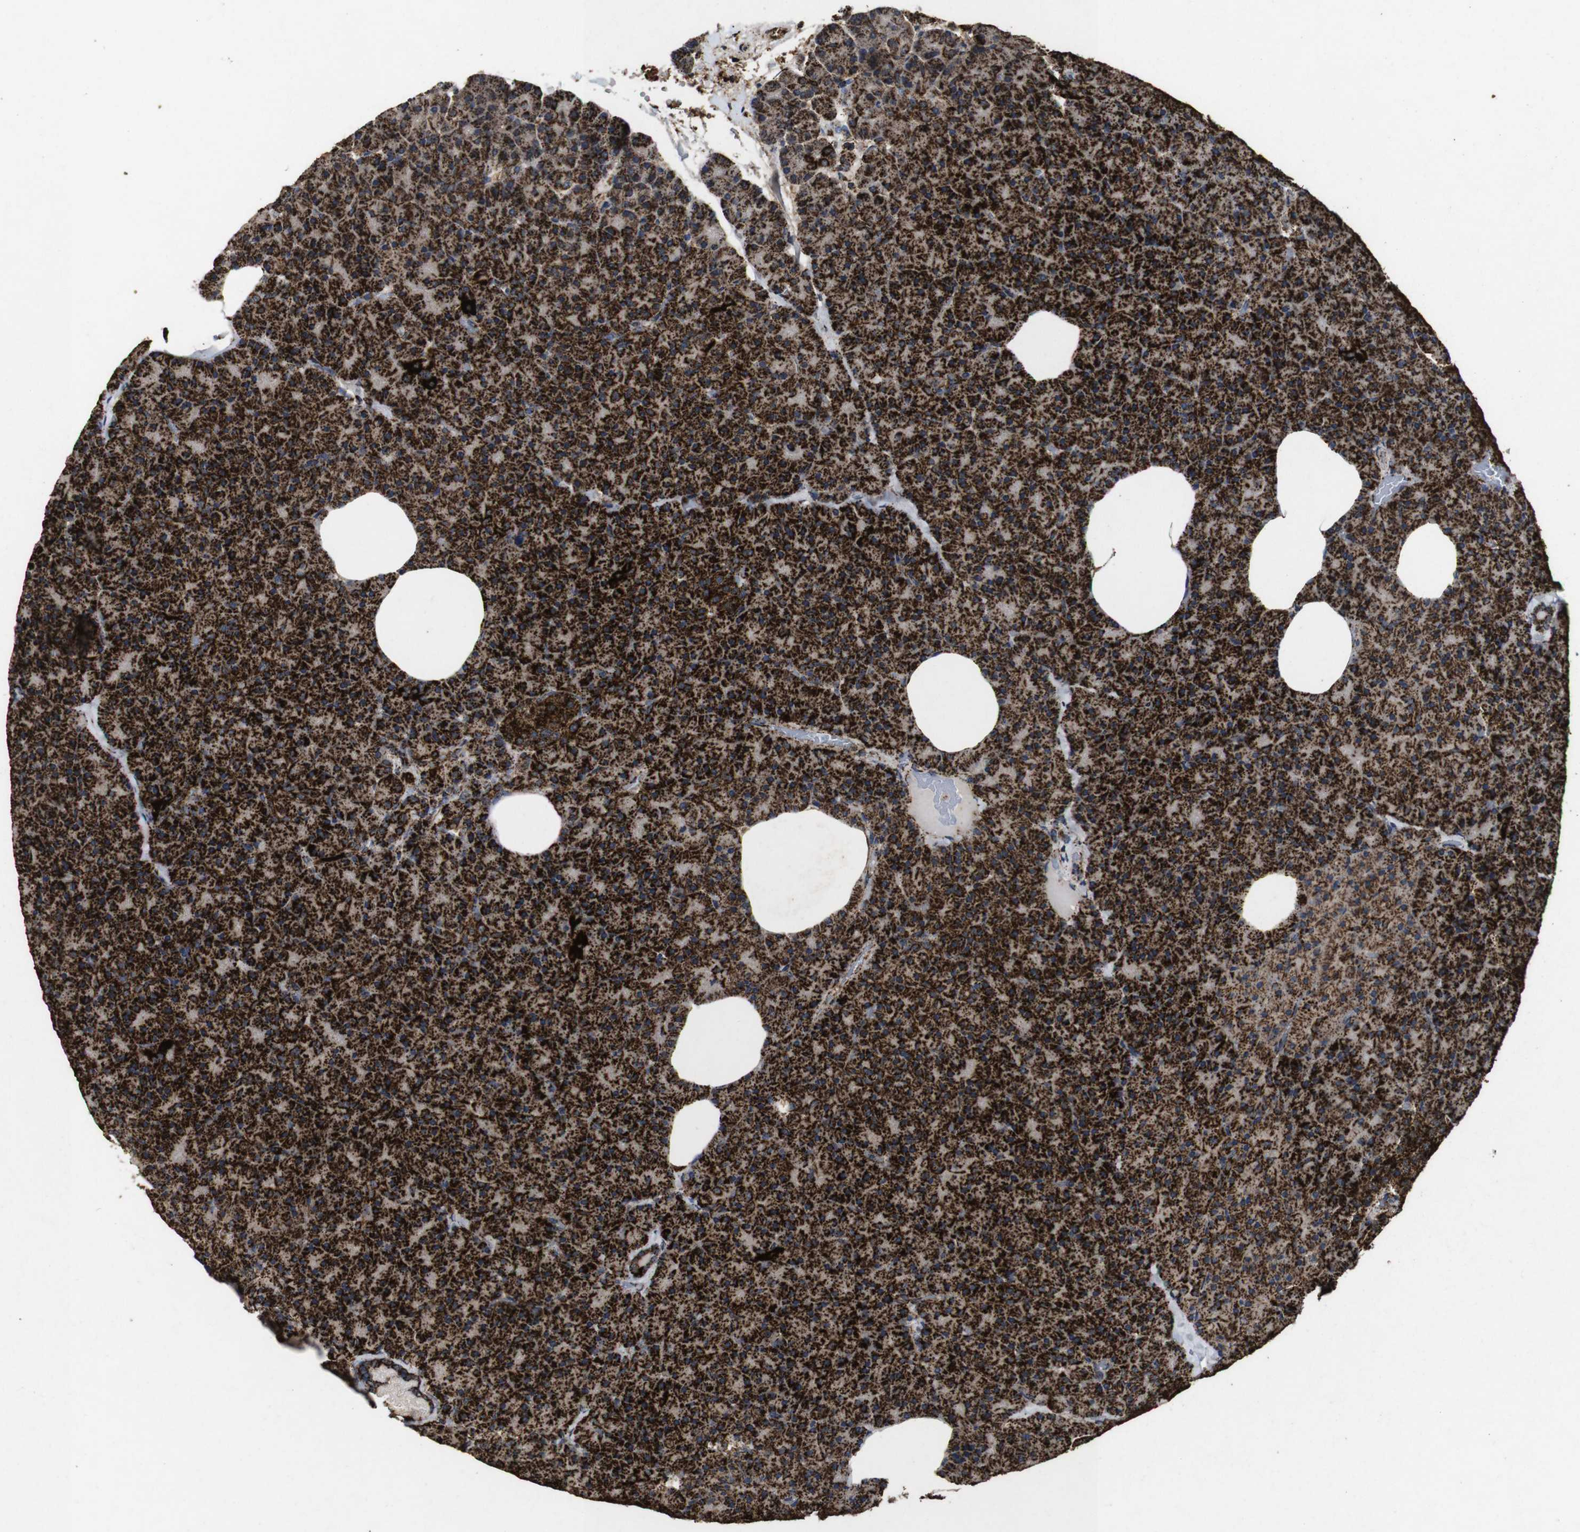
{"staining": {"intensity": "strong", "quantity": ">75%", "location": "cytoplasmic/membranous"}, "tissue": "pancreas", "cell_type": "Exocrine glandular cells", "image_type": "normal", "snomed": [{"axis": "morphology", "description": "Normal tissue, NOS"}, {"axis": "topography", "description": "Pancreas"}], "caption": "Exocrine glandular cells show strong cytoplasmic/membranous positivity in about >75% of cells in benign pancreas.", "gene": "ATP5F1A", "patient": {"sex": "female", "age": 35}}